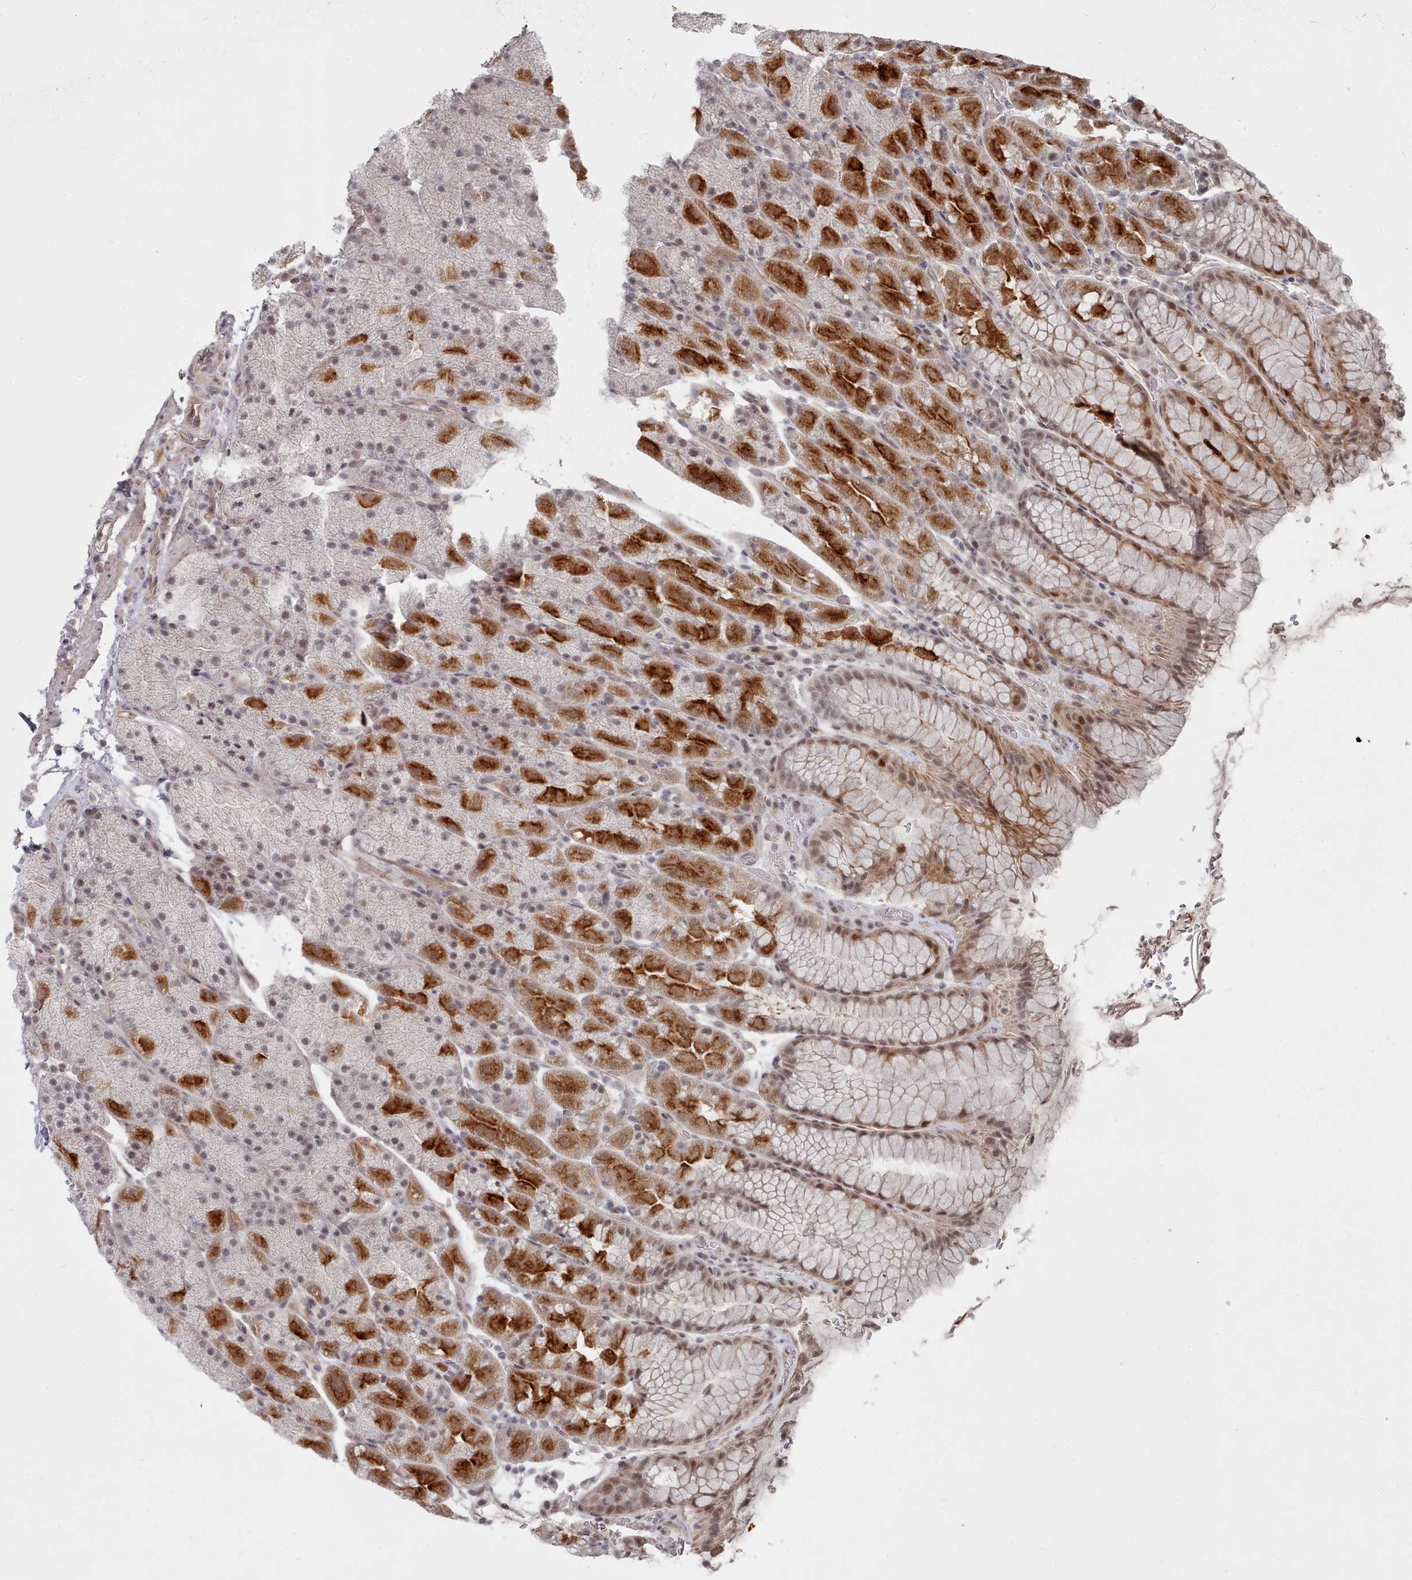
{"staining": {"intensity": "strong", "quantity": "25%-75%", "location": "cytoplasmic/membranous"}, "tissue": "stomach", "cell_type": "Glandular cells", "image_type": "normal", "snomed": [{"axis": "morphology", "description": "Normal tissue, NOS"}, {"axis": "topography", "description": "Stomach, upper"}, {"axis": "topography", "description": "Stomach, lower"}], "caption": "Strong cytoplasmic/membranous staining is seen in approximately 25%-75% of glandular cells in normal stomach.", "gene": "CPSF4", "patient": {"sex": "male", "age": 67}}